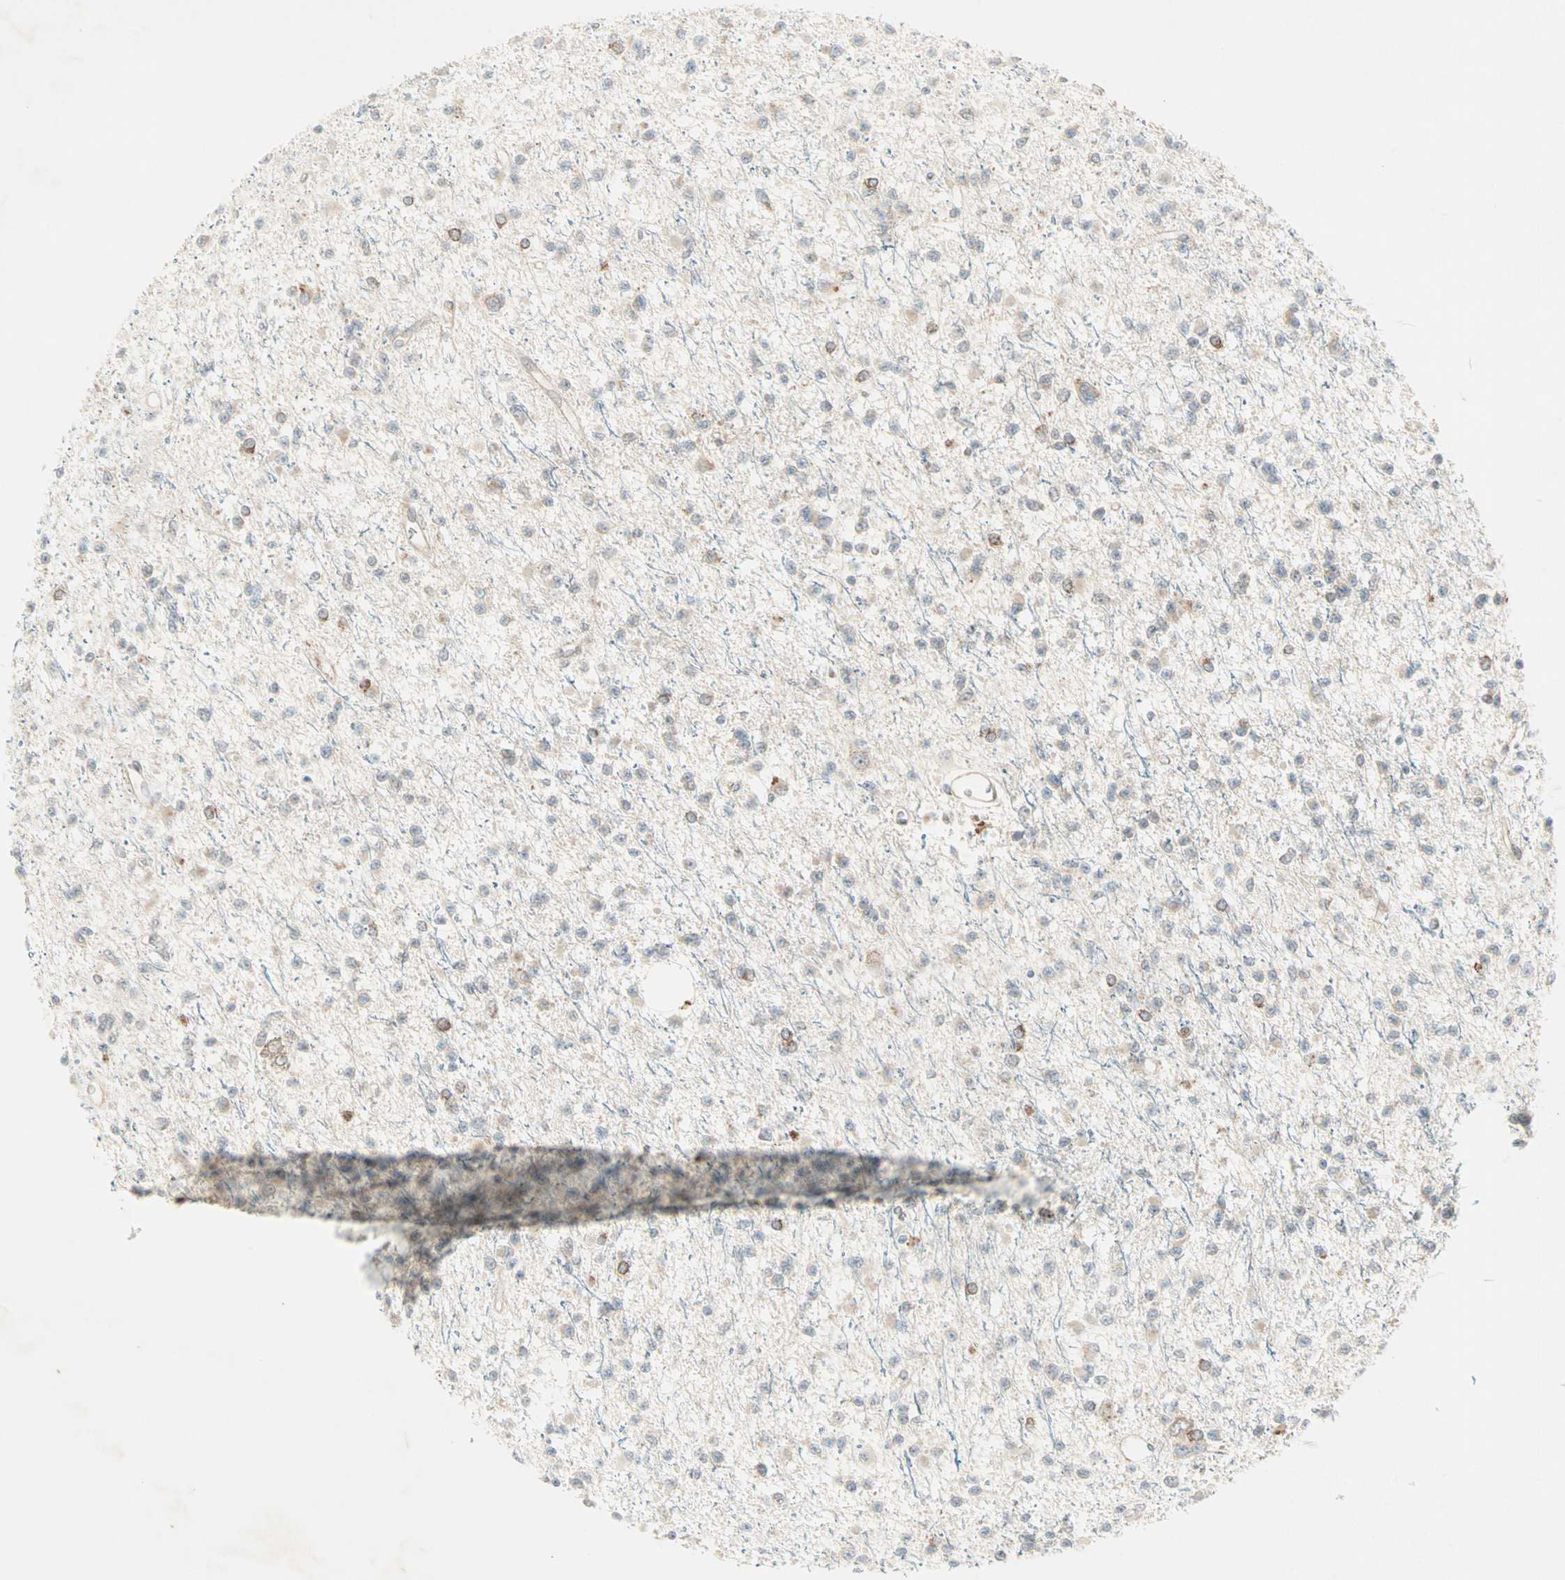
{"staining": {"intensity": "moderate", "quantity": "<25%", "location": "cytoplasmic/membranous"}, "tissue": "glioma", "cell_type": "Tumor cells", "image_type": "cancer", "snomed": [{"axis": "morphology", "description": "Glioma, malignant, Low grade"}, {"axis": "topography", "description": "Brain"}], "caption": "Glioma stained with a brown dye demonstrates moderate cytoplasmic/membranous positive expression in approximately <25% of tumor cells.", "gene": "ZNF37A", "patient": {"sex": "female", "age": 22}}